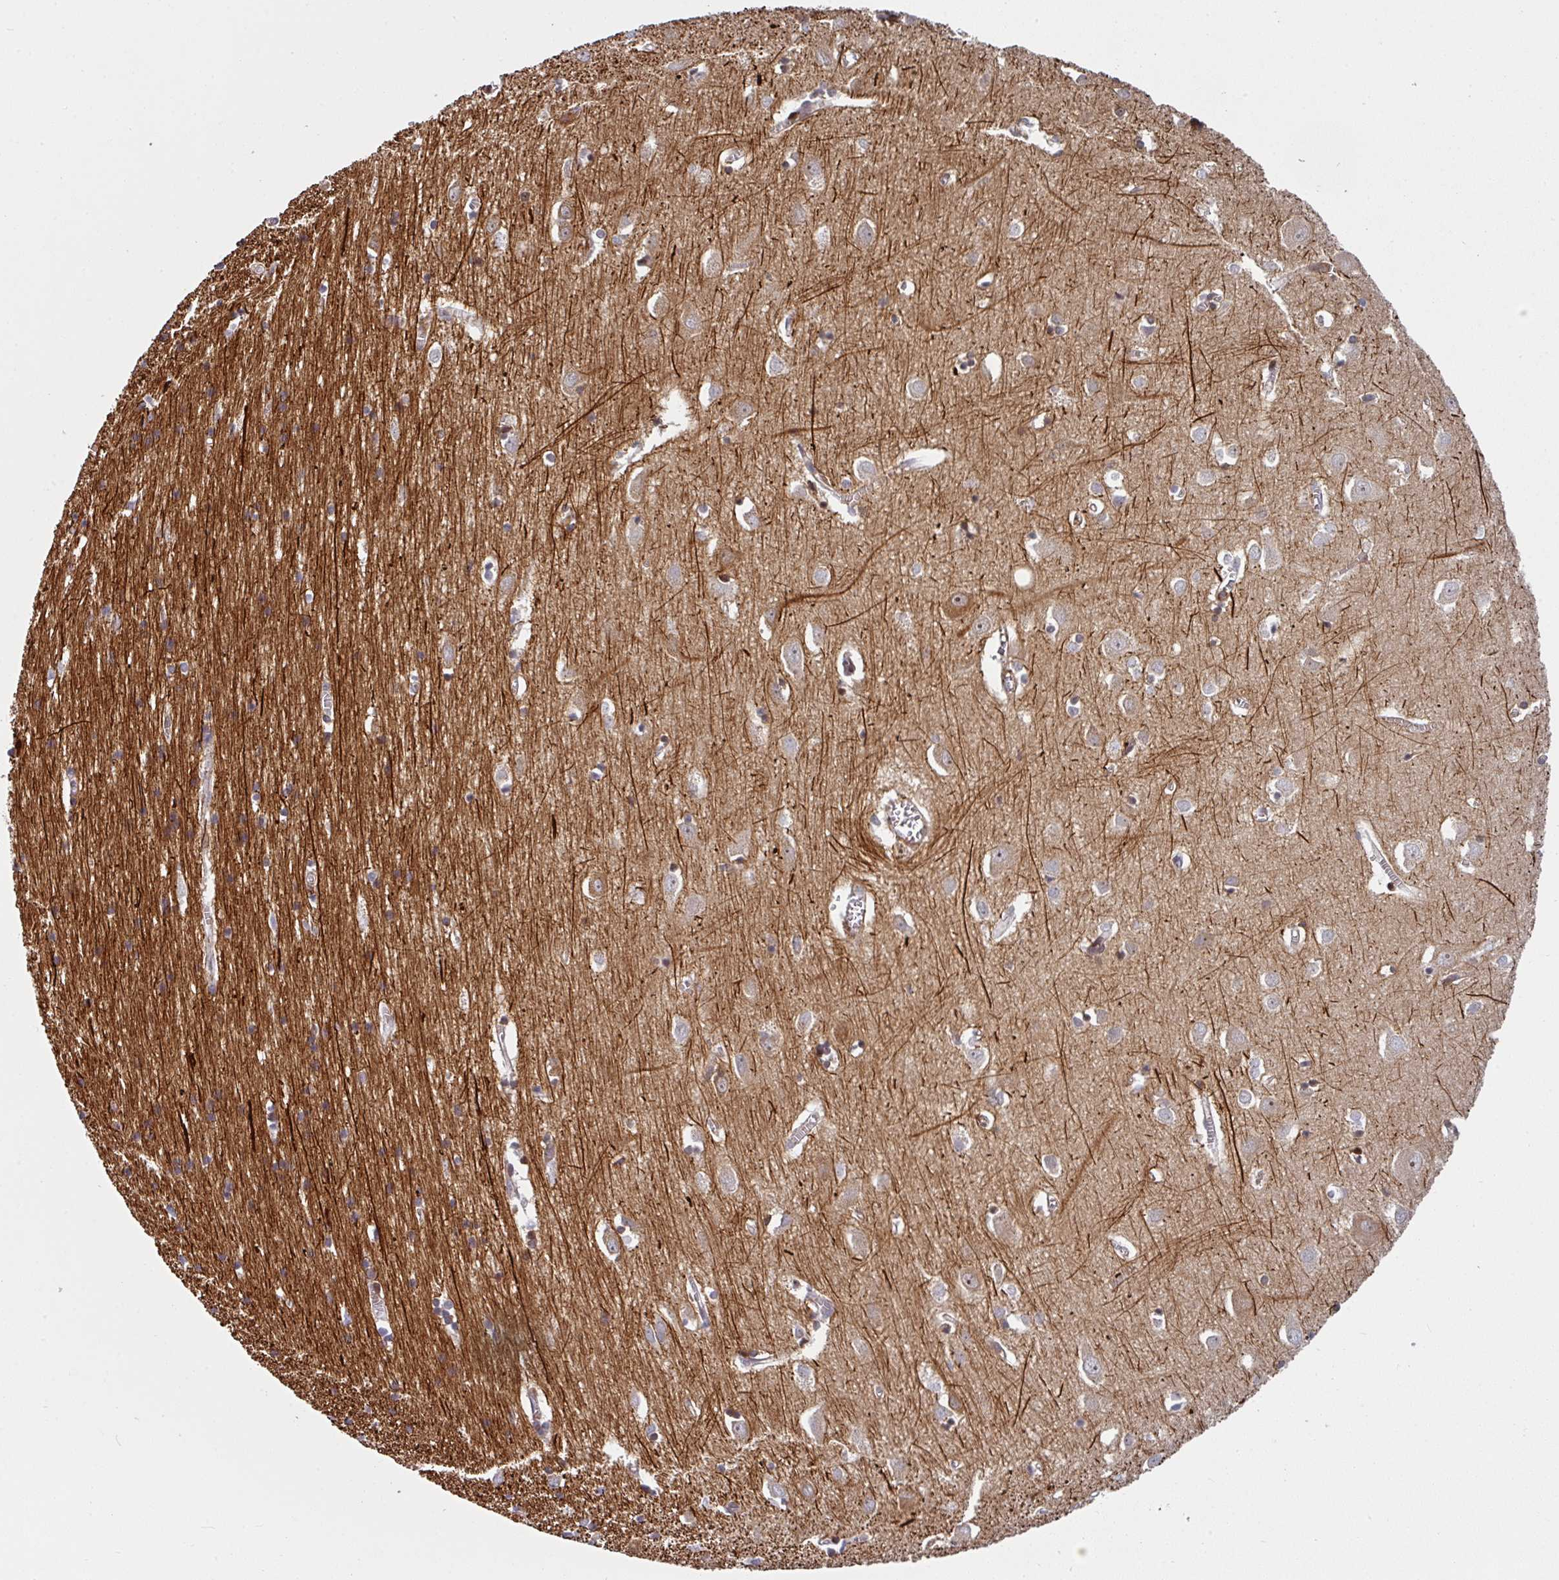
{"staining": {"intensity": "negative", "quantity": "none", "location": "none"}, "tissue": "cerebral cortex", "cell_type": "Endothelial cells", "image_type": "normal", "snomed": [{"axis": "morphology", "description": "Normal tissue, NOS"}, {"axis": "topography", "description": "Cerebral cortex"}], "caption": "Cerebral cortex stained for a protein using immunohistochemistry (IHC) displays no positivity endothelial cells.", "gene": "BEND5", "patient": {"sex": "male", "age": 70}}